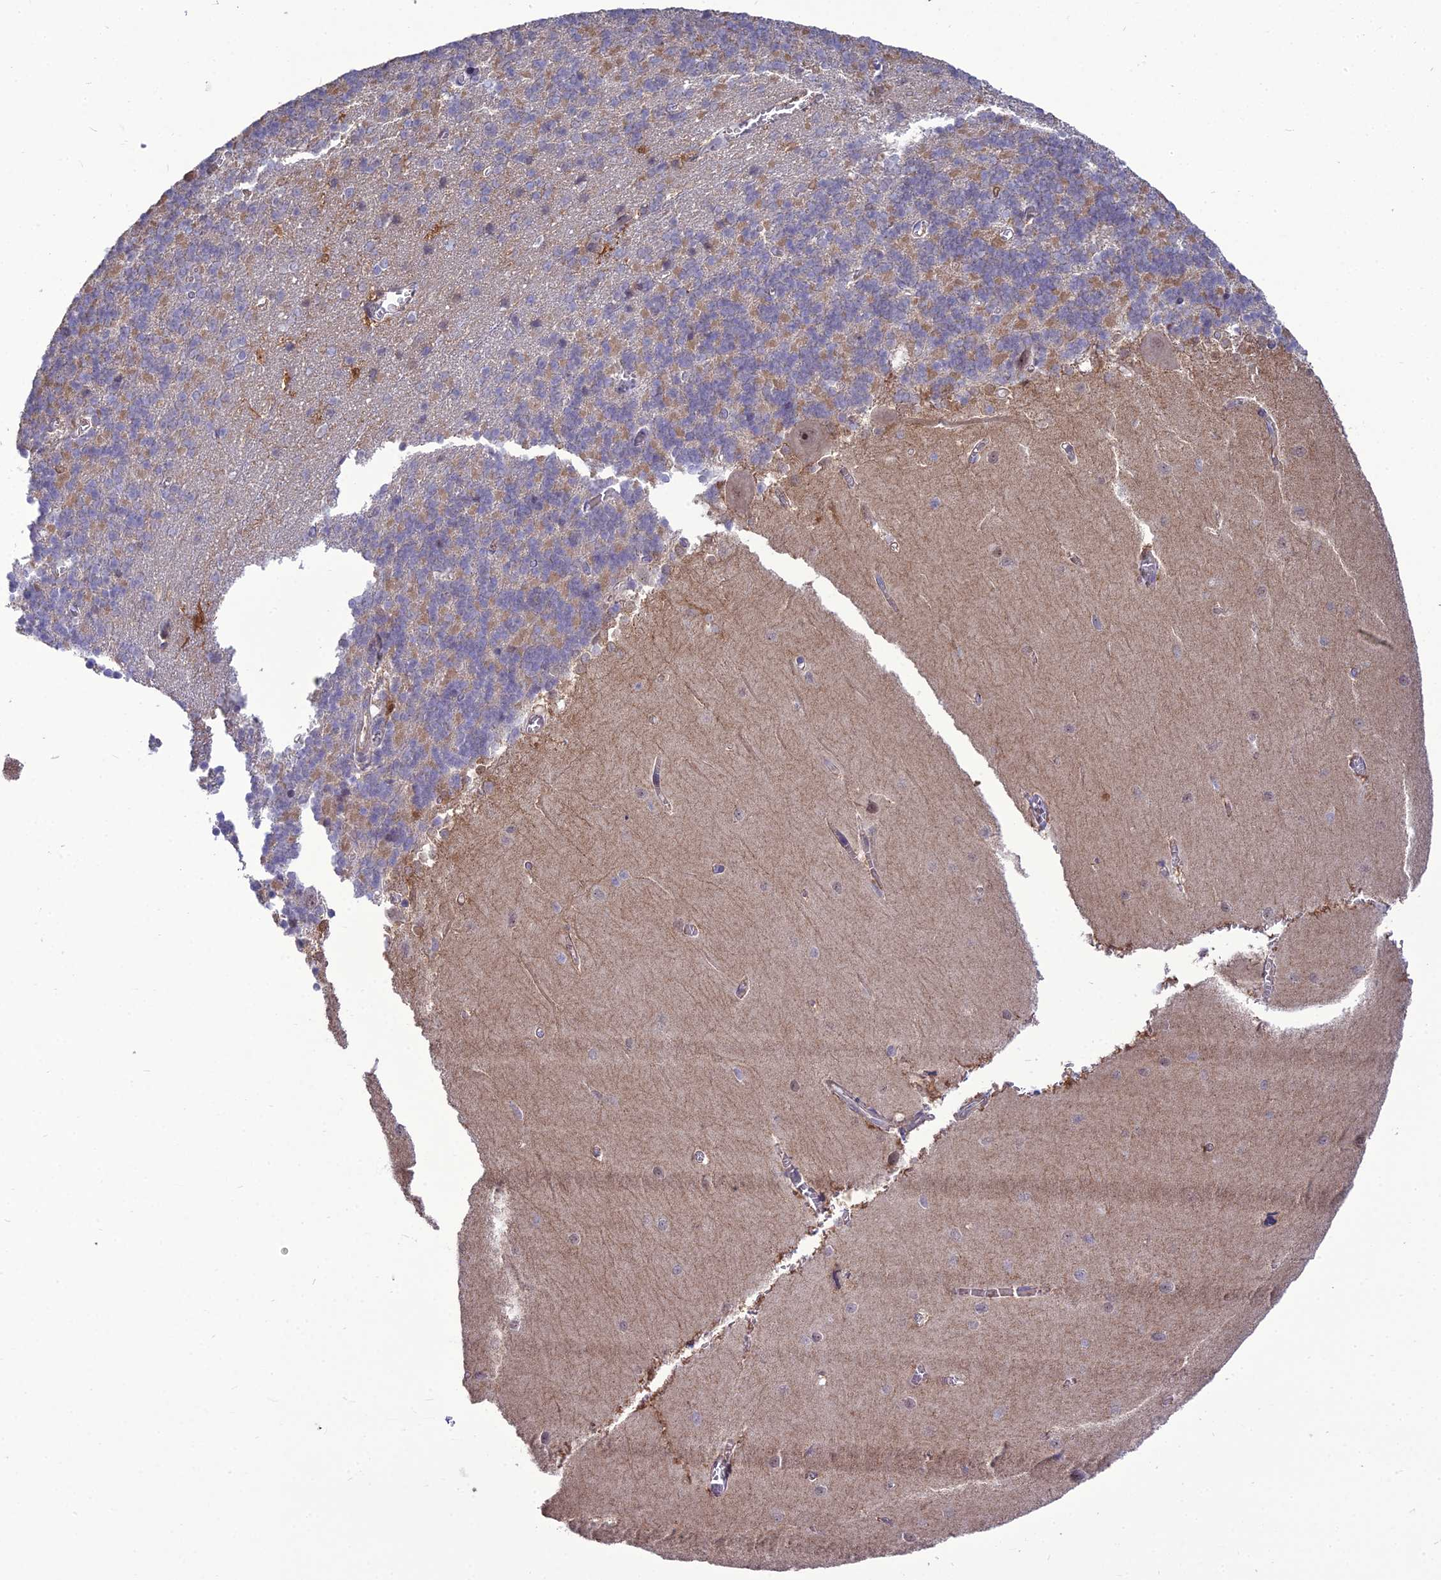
{"staining": {"intensity": "weak", "quantity": "25%-75%", "location": "cytoplasmic/membranous"}, "tissue": "cerebellum", "cell_type": "Cells in granular layer", "image_type": "normal", "snomed": [{"axis": "morphology", "description": "Normal tissue, NOS"}, {"axis": "topography", "description": "Cerebellum"}], "caption": "This photomicrograph reveals benign cerebellum stained with immunohistochemistry (IHC) to label a protein in brown. The cytoplasmic/membranous of cells in granular layer show weak positivity for the protein. Nuclei are counter-stained blue.", "gene": "TSPYL2", "patient": {"sex": "male", "age": 37}}